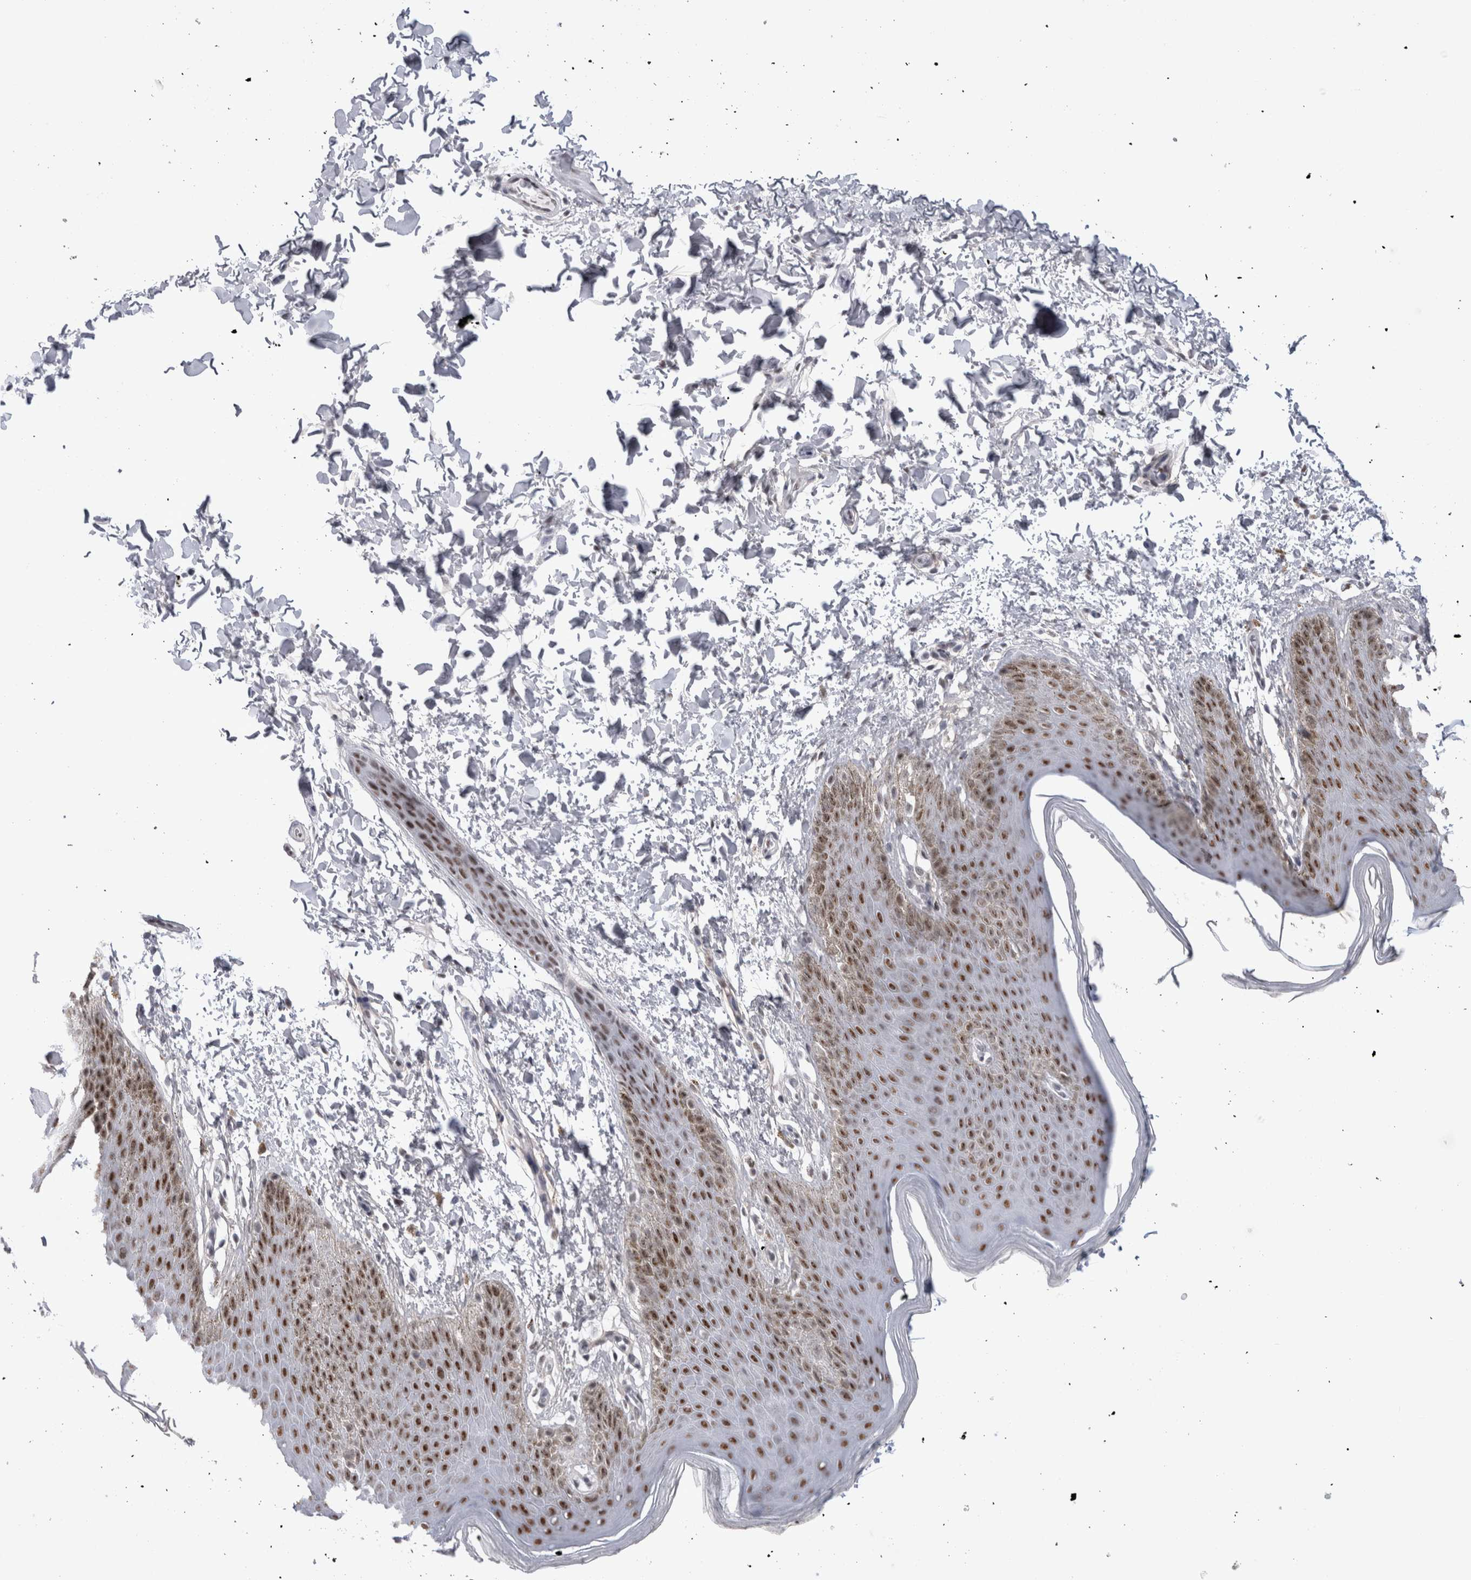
{"staining": {"intensity": "moderate", "quantity": ">75%", "location": "nuclear"}, "tissue": "skin", "cell_type": "Epidermal cells", "image_type": "normal", "snomed": [{"axis": "morphology", "description": "Normal tissue, NOS"}, {"axis": "topography", "description": "Anal"}, {"axis": "topography", "description": "Peripheral nerve tissue"}], "caption": "IHC of normal human skin exhibits medium levels of moderate nuclear staining in approximately >75% of epidermal cells.", "gene": "API5", "patient": {"sex": "male", "age": 44}}